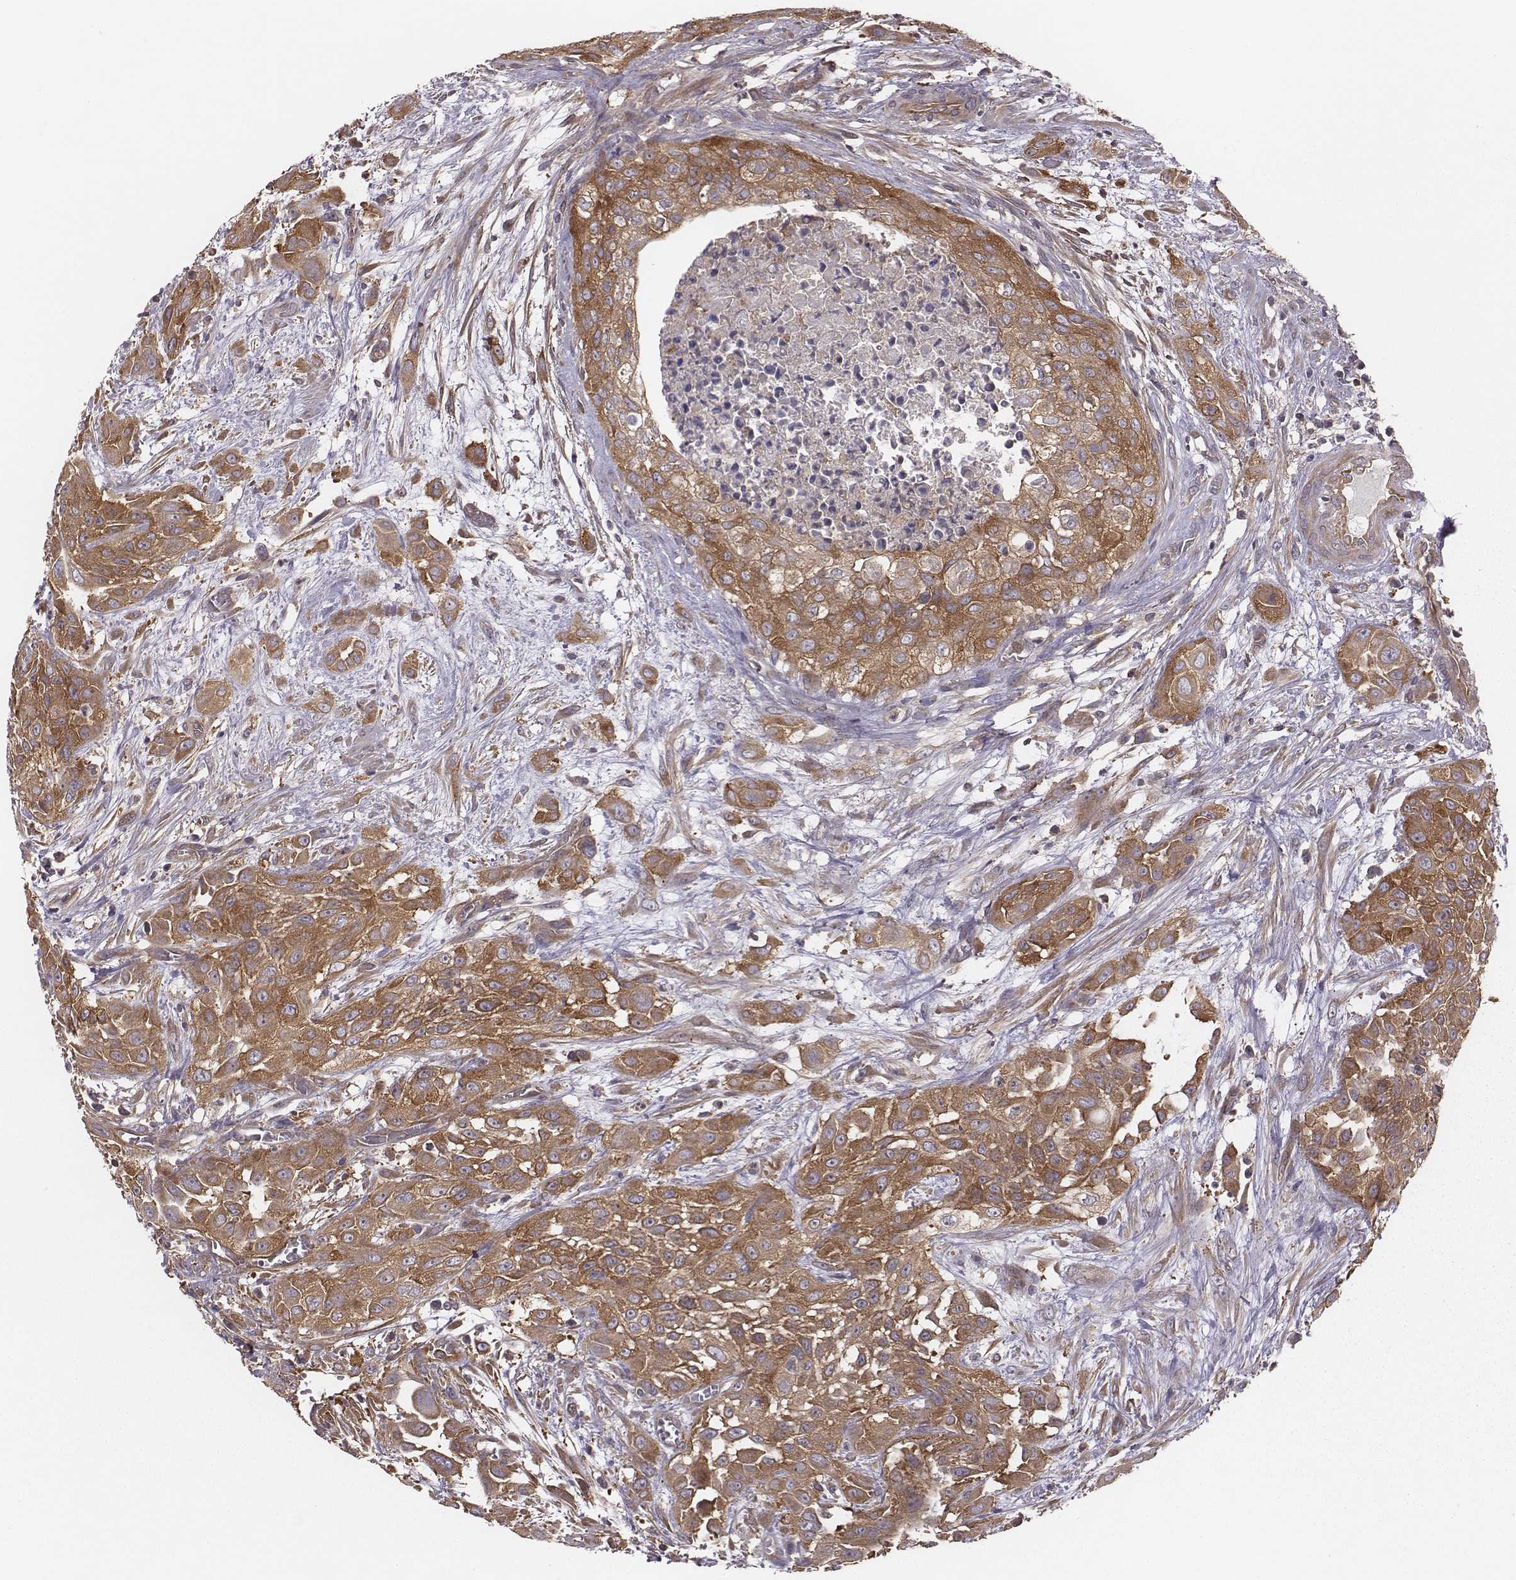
{"staining": {"intensity": "moderate", "quantity": "25%-75%", "location": "cytoplasmic/membranous"}, "tissue": "urothelial cancer", "cell_type": "Tumor cells", "image_type": "cancer", "snomed": [{"axis": "morphology", "description": "Urothelial carcinoma, High grade"}, {"axis": "topography", "description": "Urinary bladder"}], "caption": "Moderate cytoplasmic/membranous positivity for a protein is appreciated in about 25%-75% of tumor cells of urothelial cancer using immunohistochemistry.", "gene": "CAD", "patient": {"sex": "male", "age": 57}}